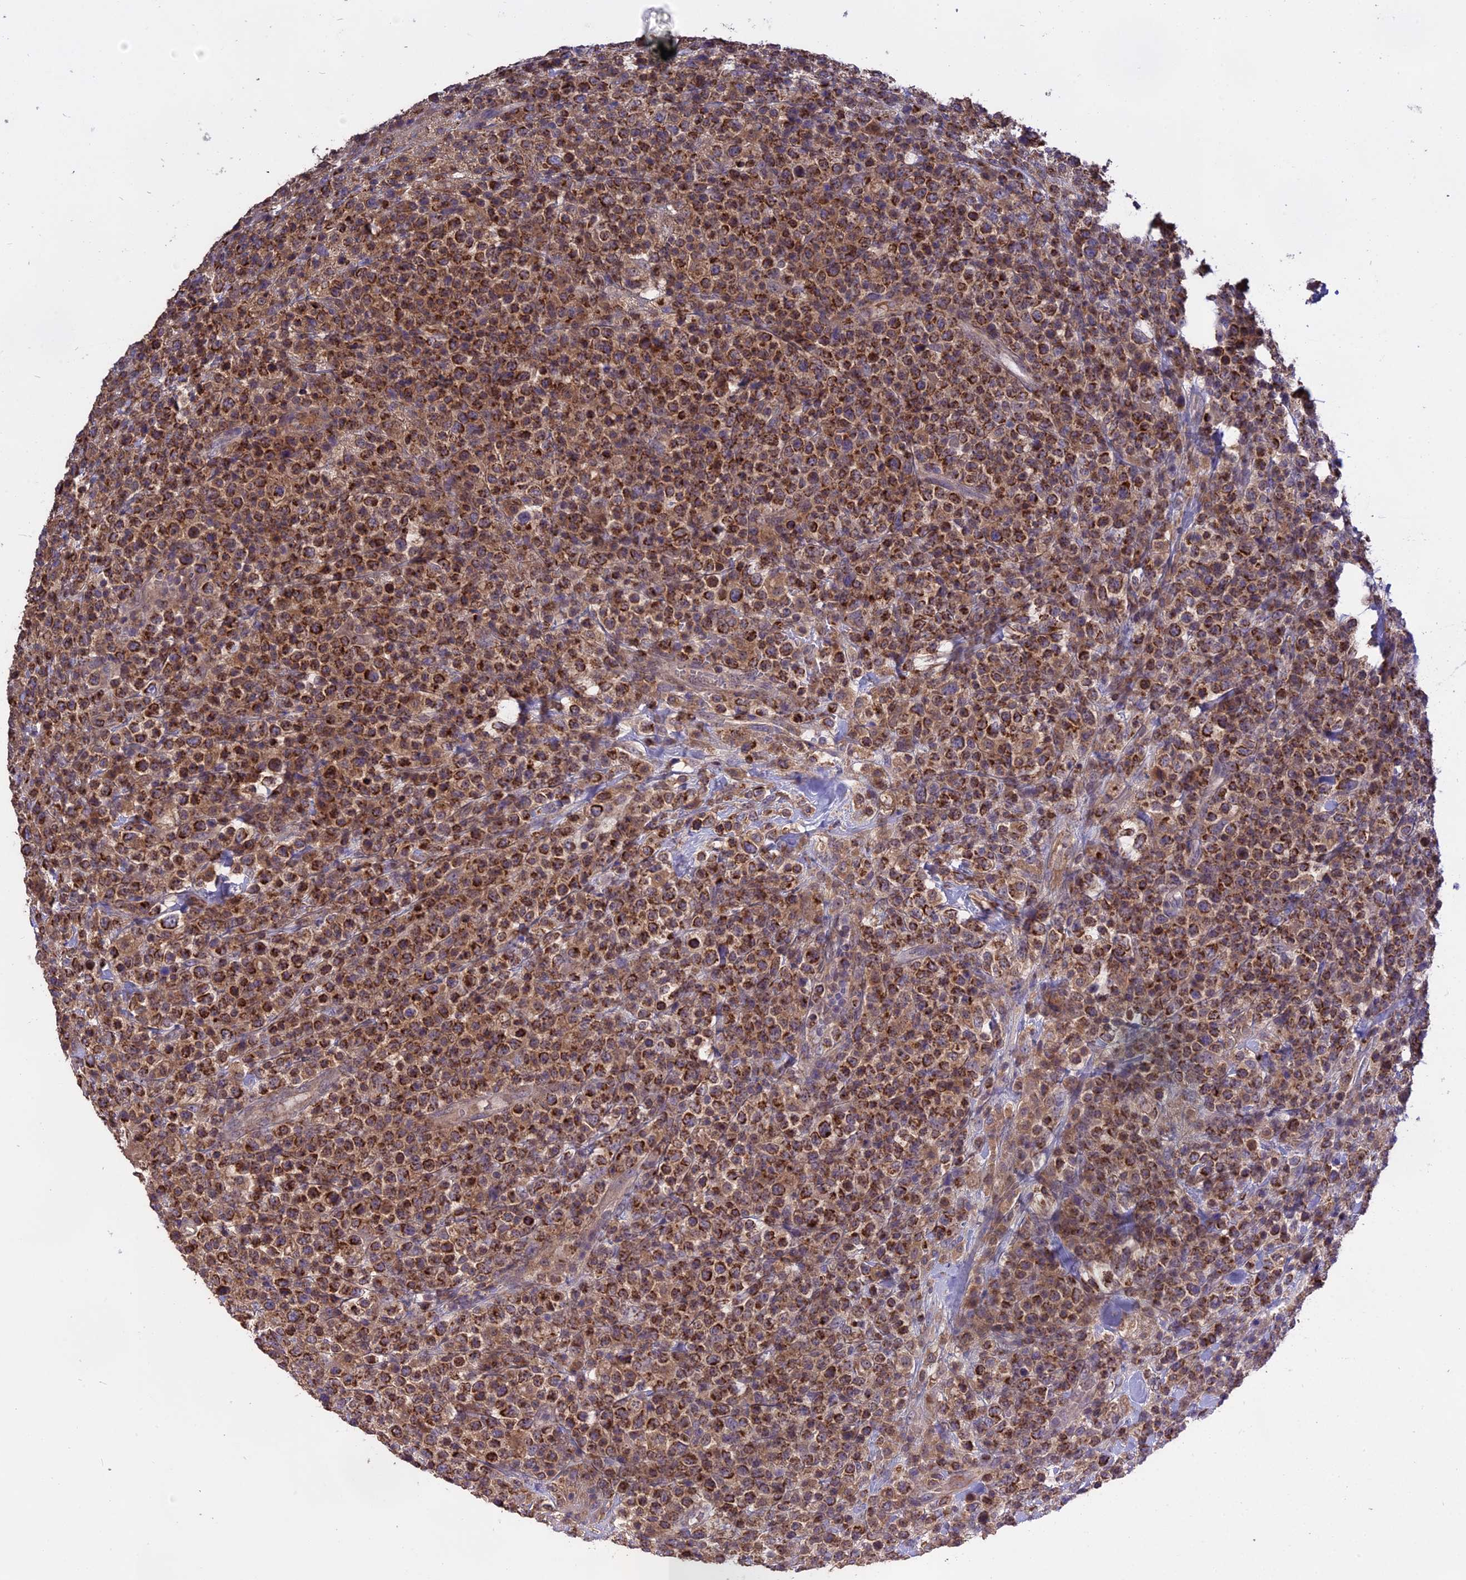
{"staining": {"intensity": "strong", "quantity": ">75%", "location": "cytoplasmic/membranous"}, "tissue": "lymphoma", "cell_type": "Tumor cells", "image_type": "cancer", "snomed": [{"axis": "morphology", "description": "Malignant lymphoma, non-Hodgkin's type, High grade"}, {"axis": "topography", "description": "Colon"}], "caption": "Immunohistochemical staining of human malignant lymphoma, non-Hodgkin's type (high-grade) displays high levels of strong cytoplasmic/membranous positivity in approximately >75% of tumor cells.", "gene": "NUDT8", "patient": {"sex": "female", "age": 53}}